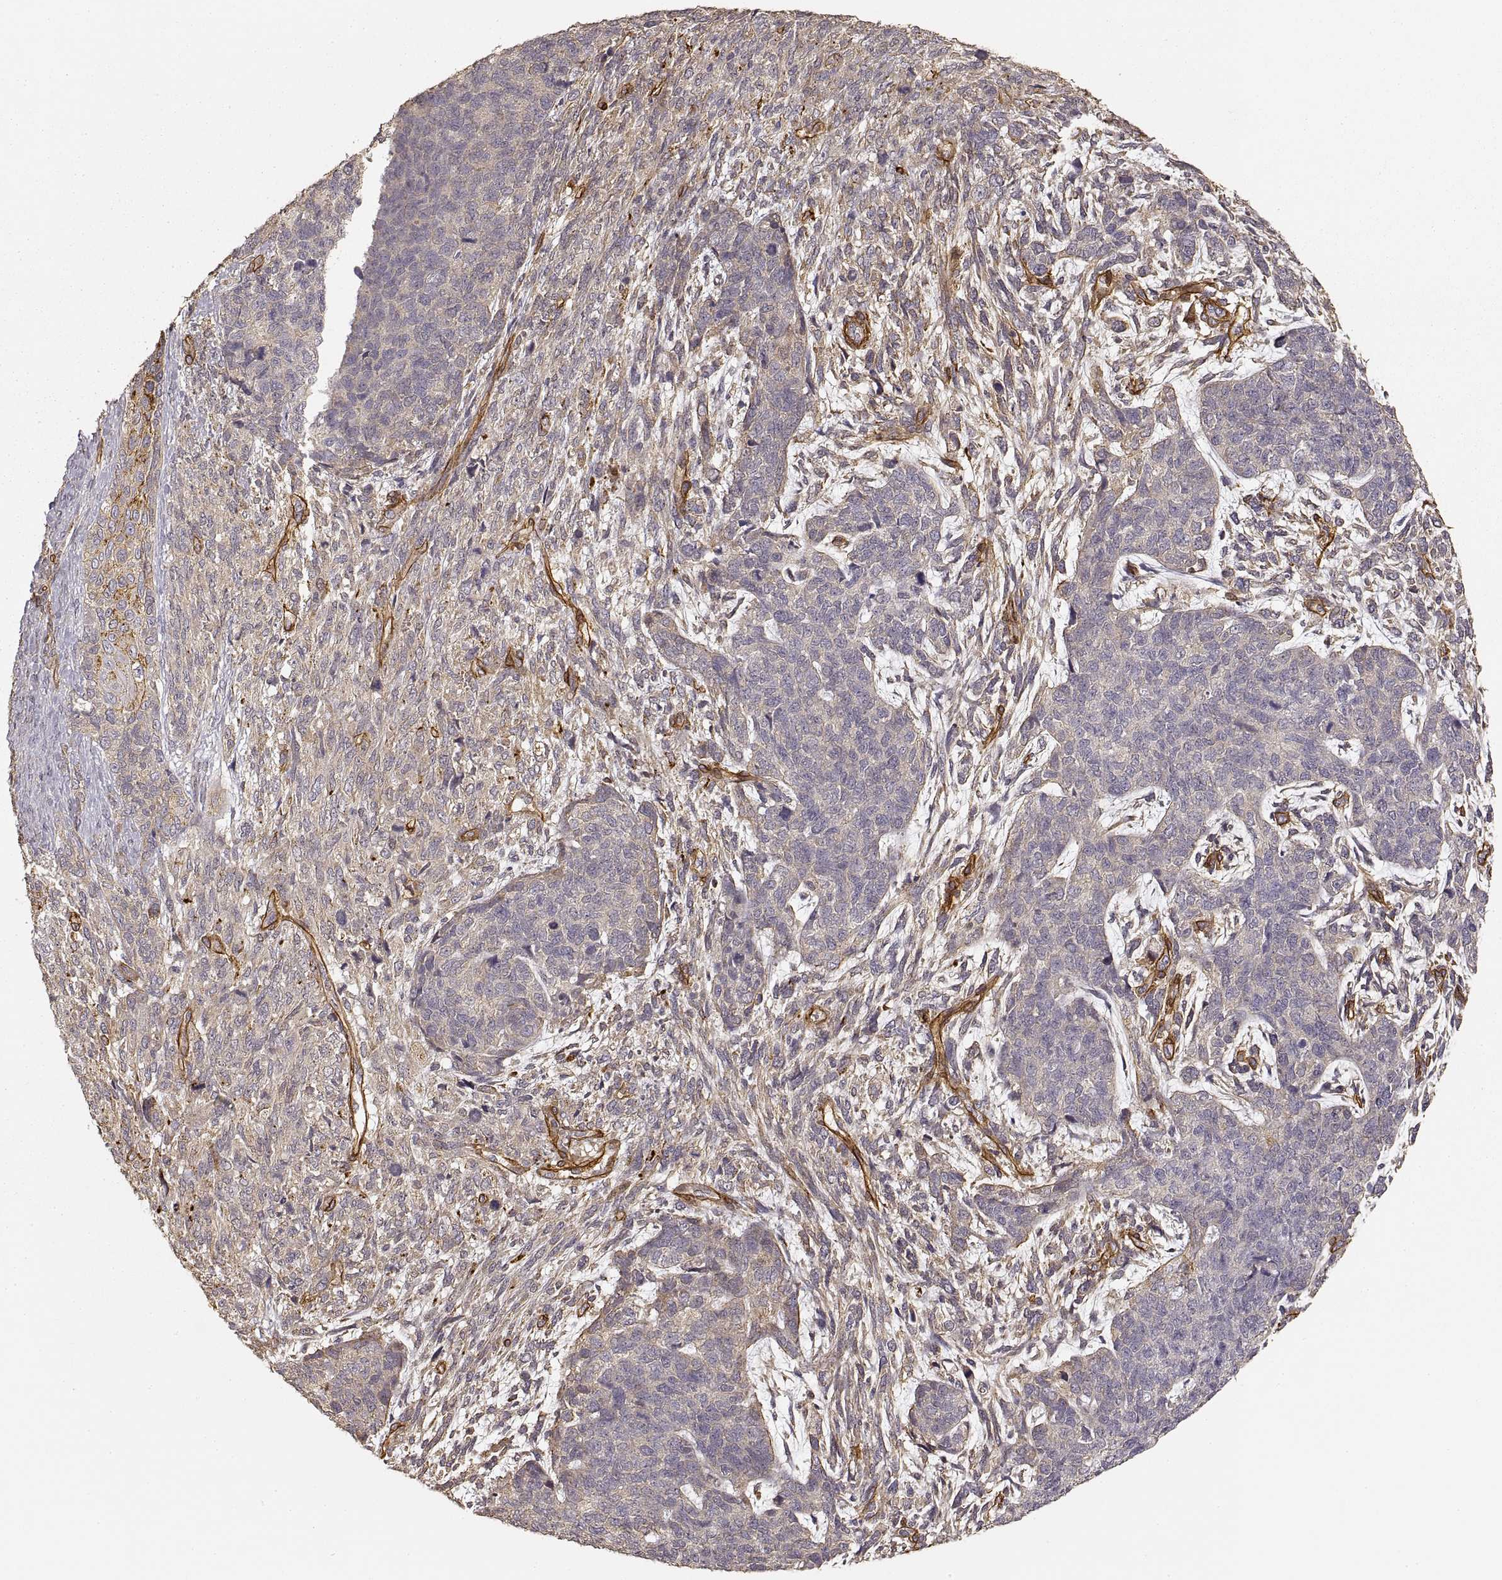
{"staining": {"intensity": "negative", "quantity": "none", "location": "none"}, "tissue": "cervical cancer", "cell_type": "Tumor cells", "image_type": "cancer", "snomed": [{"axis": "morphology", "description": "Squamous cell carcinoma, NOS"}, {"axis": "topography", "description": "Cervix"}], "caption": "A high-resolution histopathology image shows IHC staining of cervical squamous cell carcinoma, which displays no significant positivity in tumor cells.", "gene": "LAMA4", "patient": {"sex": "female", "age": 63}}